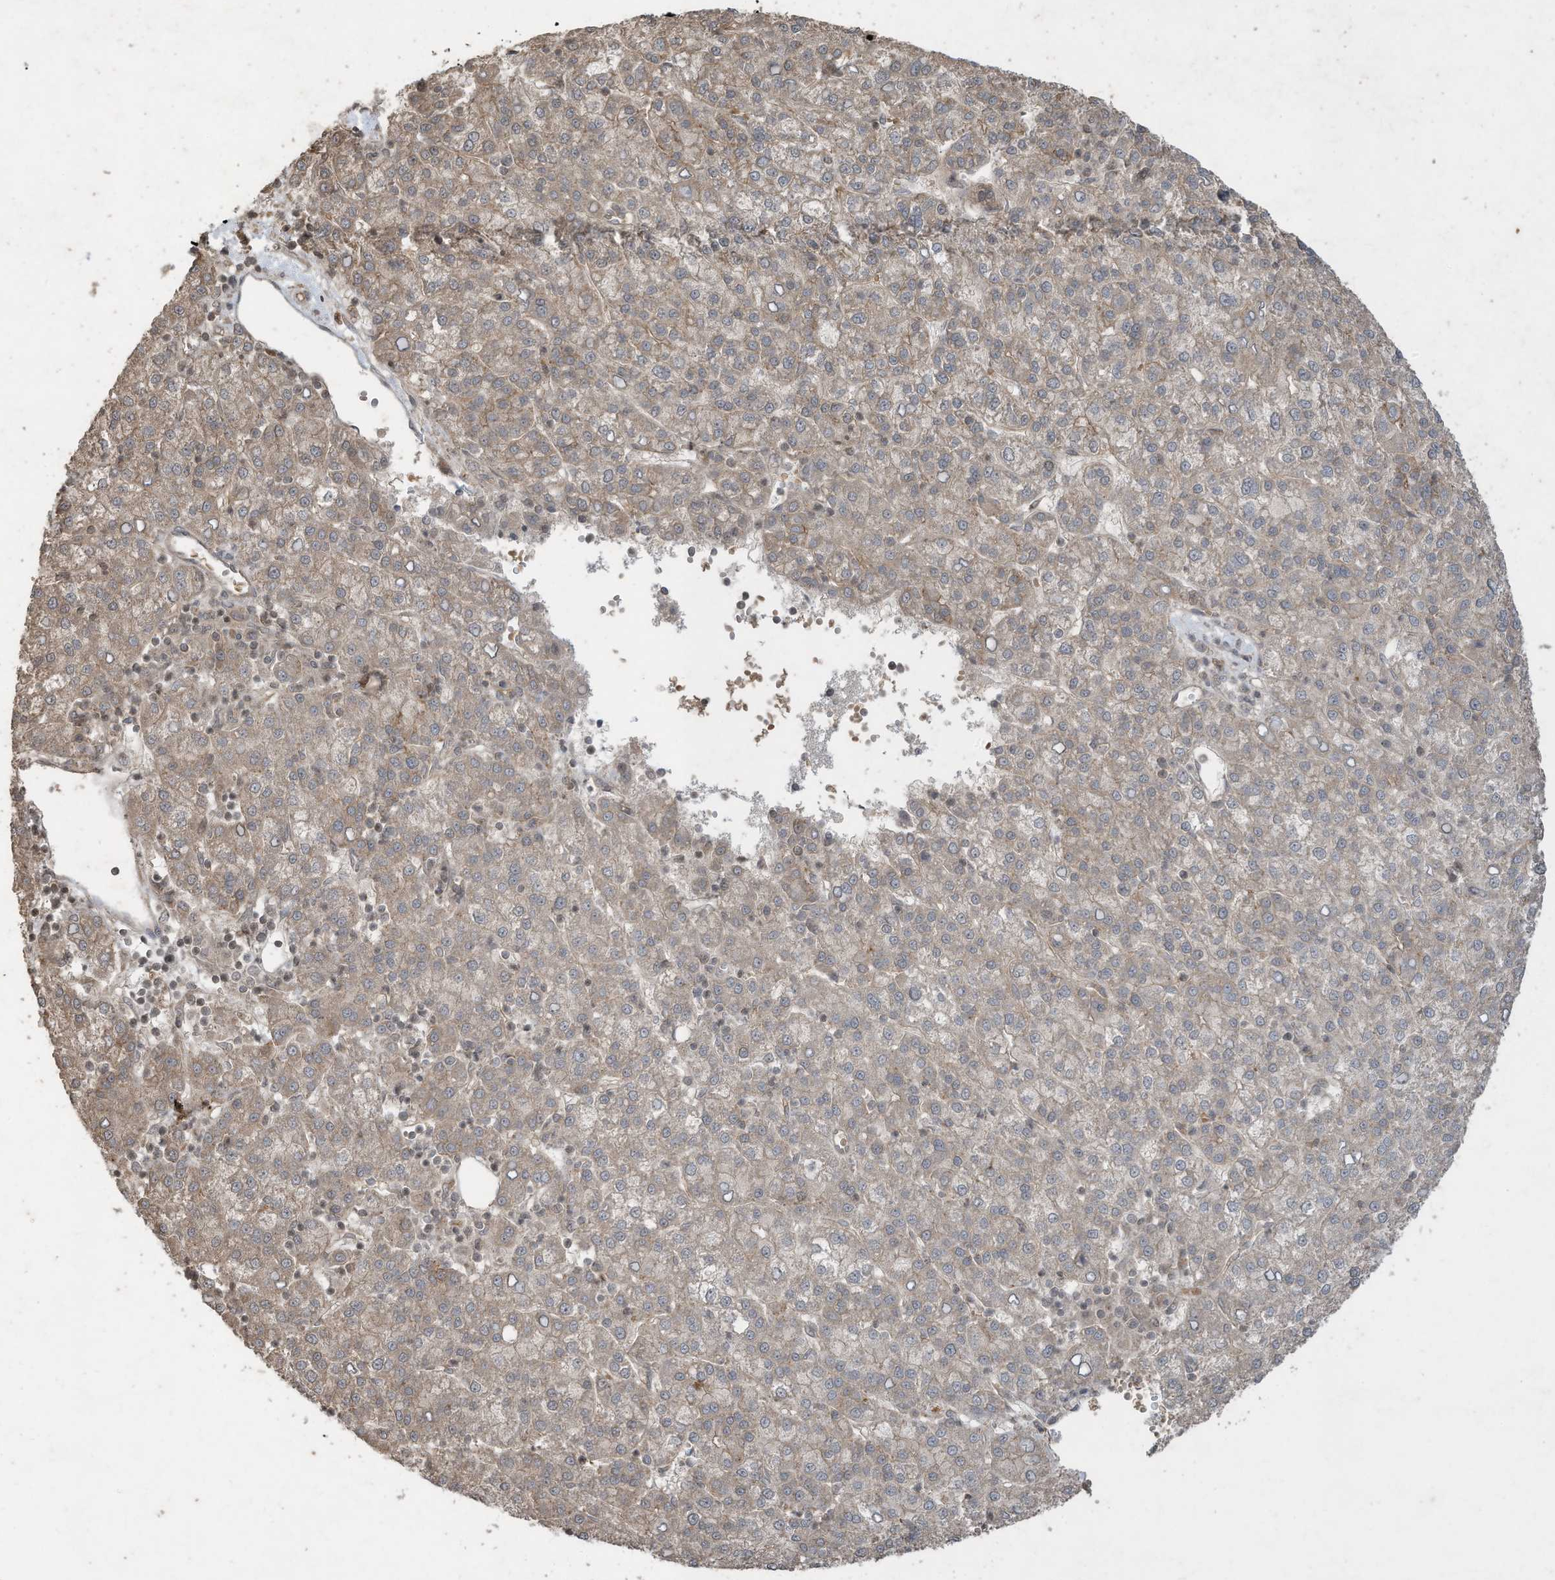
{"staining": {"intensity": "weak", "quantity": "25%-75%", "location": "cytoplasmic/membranous"}, "tissue": "liver cancer", "cell_type": "Tumor cells", "image_type": "cancer", "snomed": [{"axis": "morphology", "description": "Carcinoma, Hepatocellular, NOS"}, {"axis": "topography", "description": "Liver"}], "caption": "The micrograph demonstrates staining of liver cancer (hepatocellular carcinoma), revealing weak cytoplasmic/membranous protein staining (brown color) within tumor cells.", "gene": "MATN2", "patient": {"sex": "female", "age": 58}}